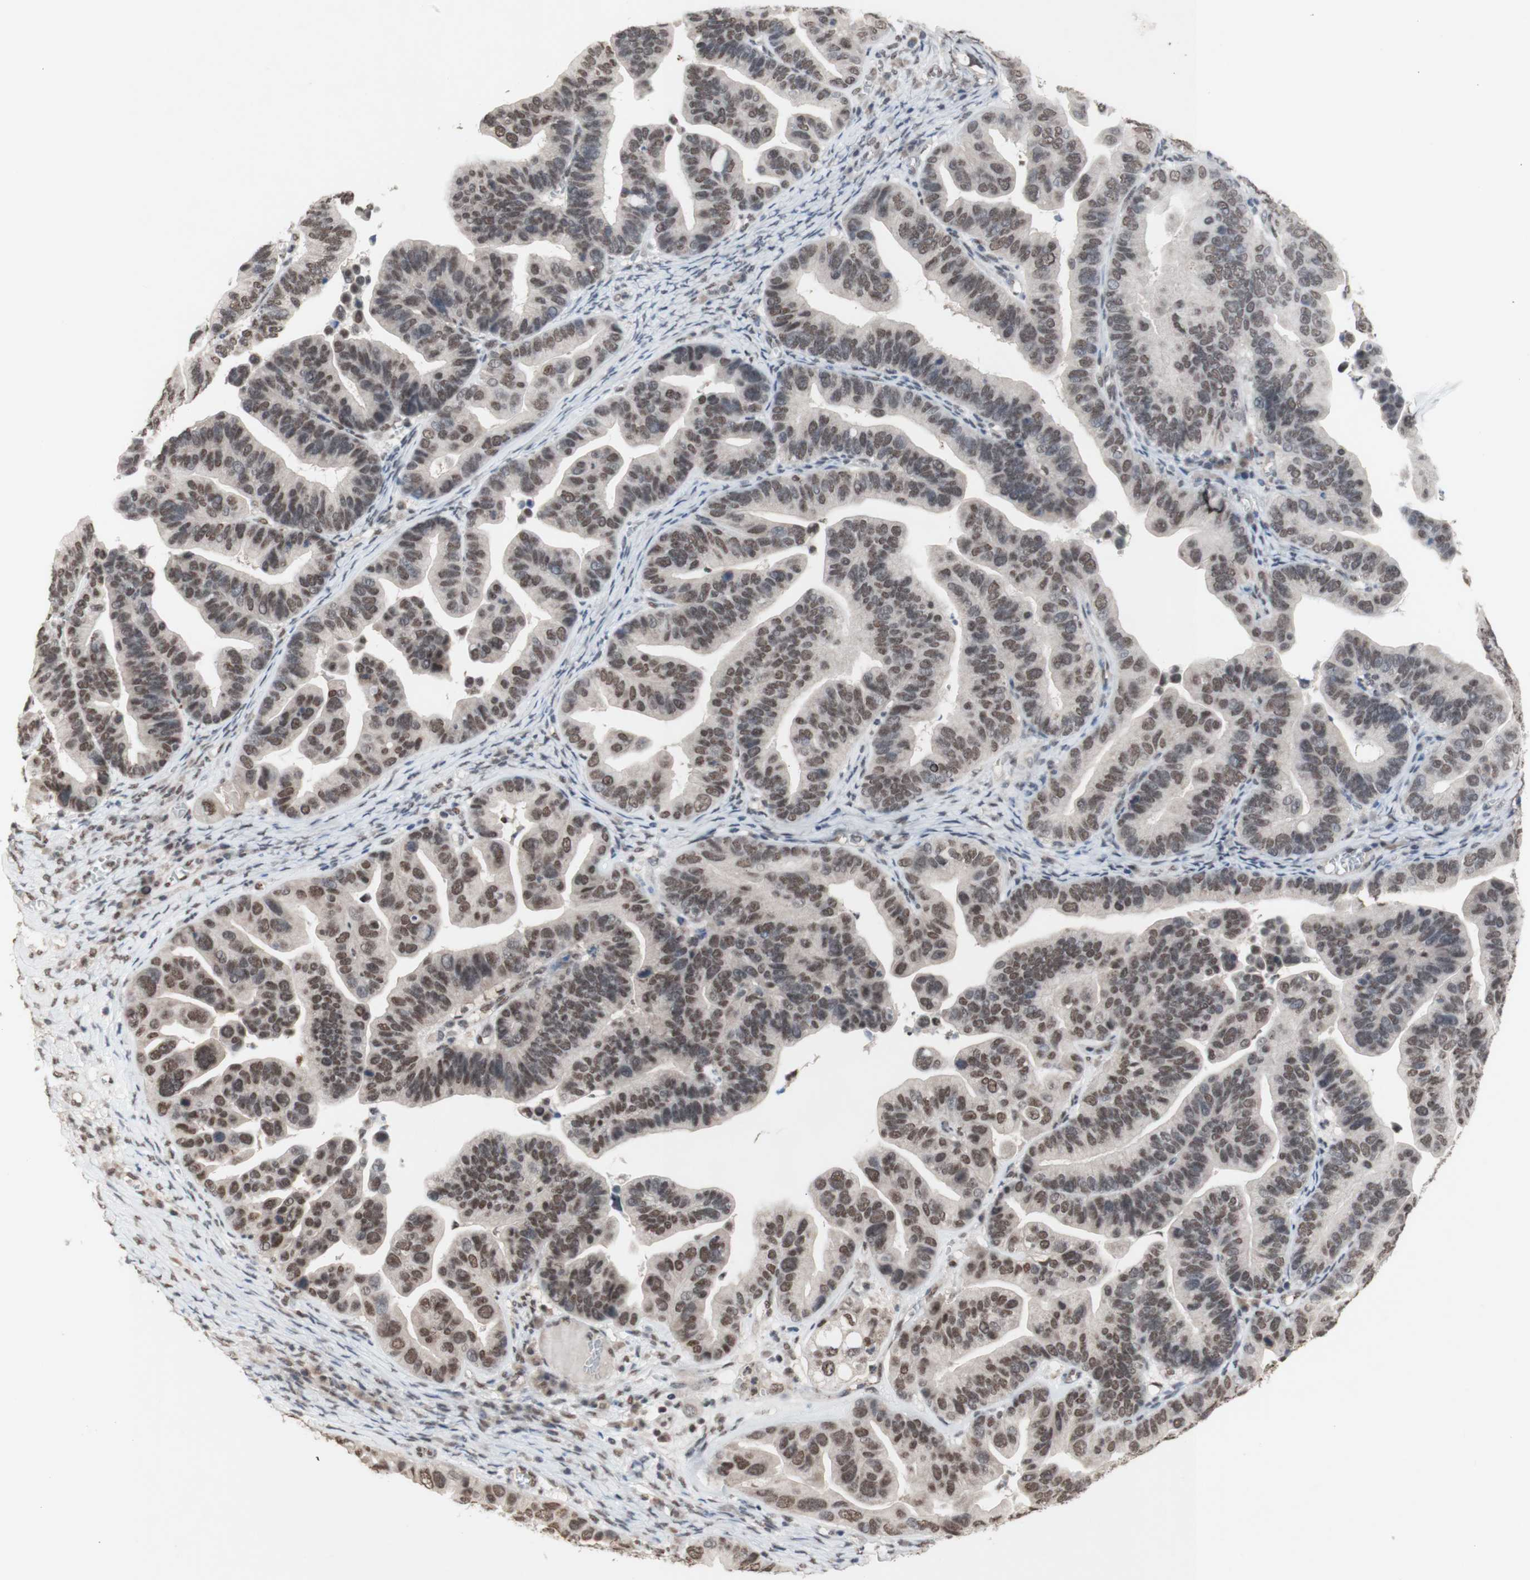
{"staining": {"intensity": "weak", "quantity": ">75%", "location": "nuclear"}, "tissue": "ovarian cancer", "cell_type": "Tumor cells", "image_type": "cancer", "snomed": [{"axis": "morphology", "description": "Cystadenocarcinoma, serous, NOS"}, {"axis": "topography", "description": "Ovary"}], "caption": "About >75% of tumor cells in human ovarian cancer show weak nuclear protein staining as visualized by brown immunohistochemical staining.", "gene": "SFPQ", "patient": {"sex": "female", "age": 56}}